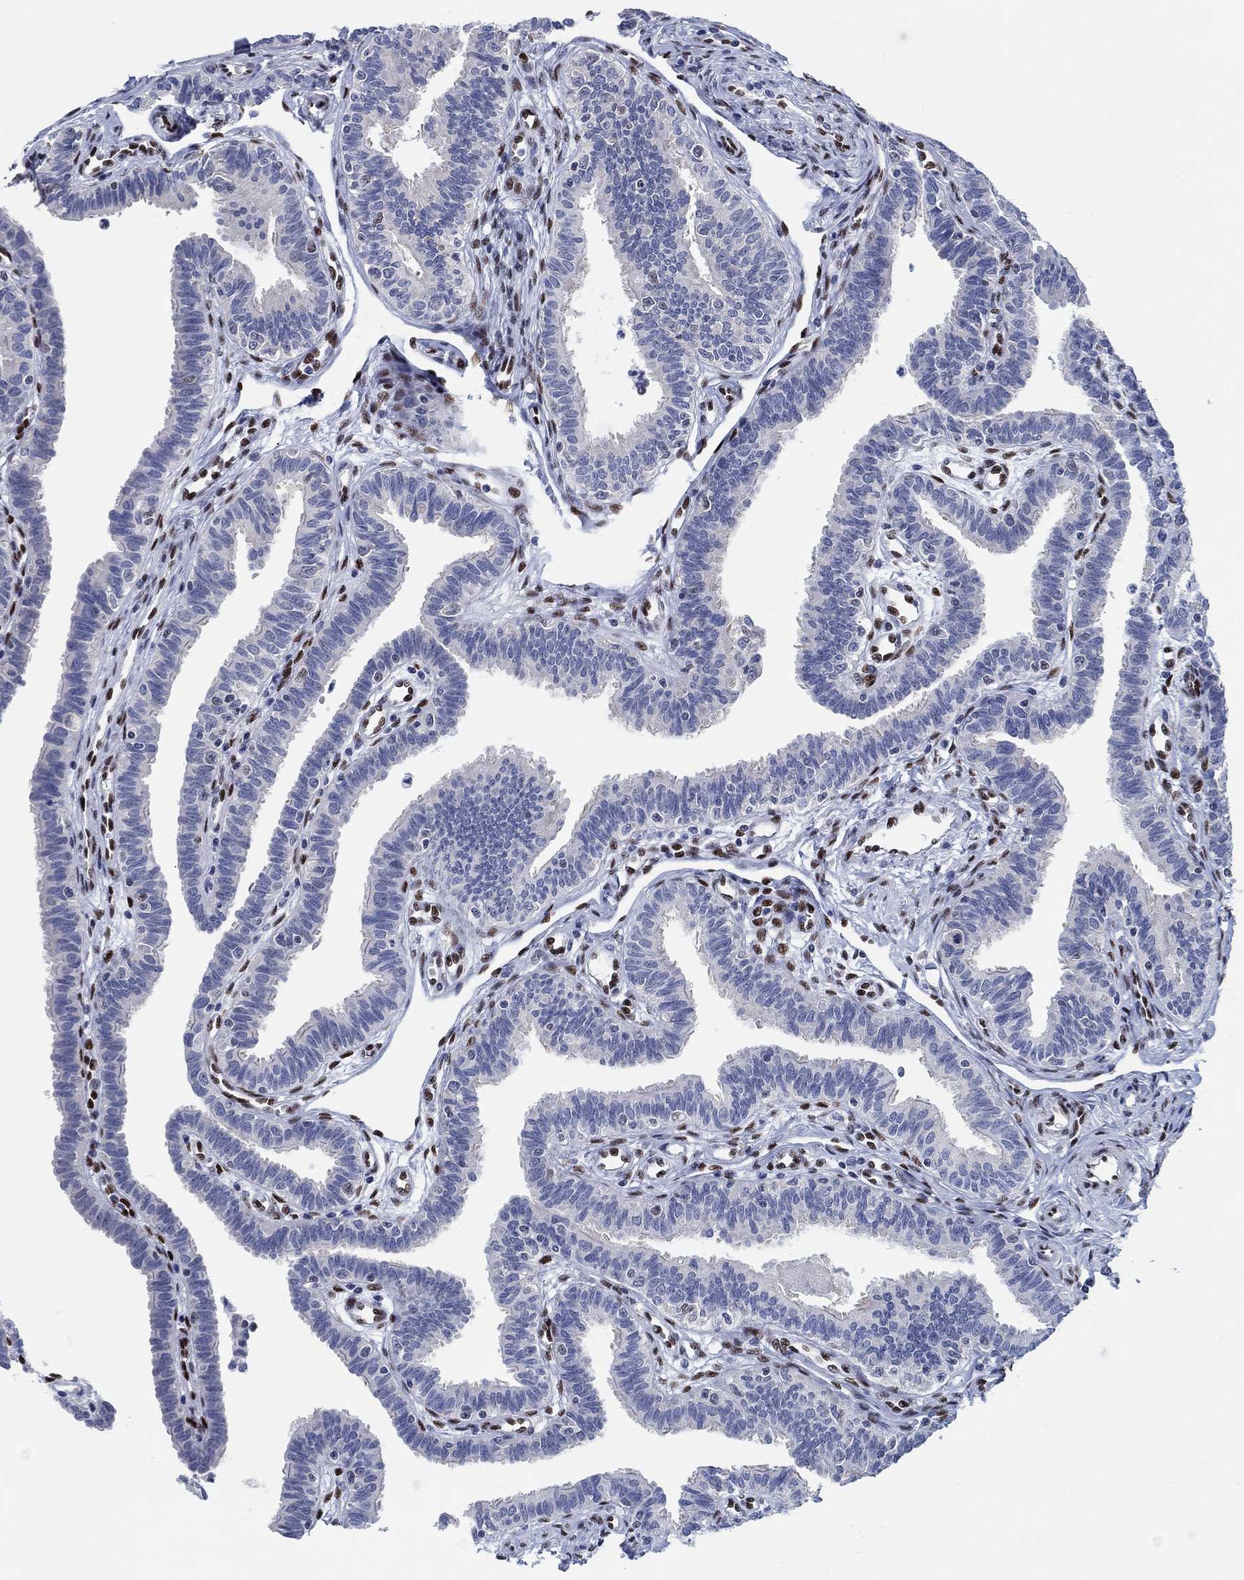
{"staining": {"intensity": "negative", "quantity": "none", "location": "none"}, "tissue": "fallopian tube", "cell_type": "Glandular cells", "image_type": "normal", "snomed": [{"axis": "morphology", "description": "Normal tissue, NOS"}, {"axis": "topography", "description": "Fallopian tube"}], "caption": "IHC photomicrograph of normal fallopian tube: fallopian tube stained with DAB (3,3'-diaminobenzidine) shows no significant protein expression in glandular cells.", "gene": "ZEB1", "patient": {"sex": "female", "age": 36}}